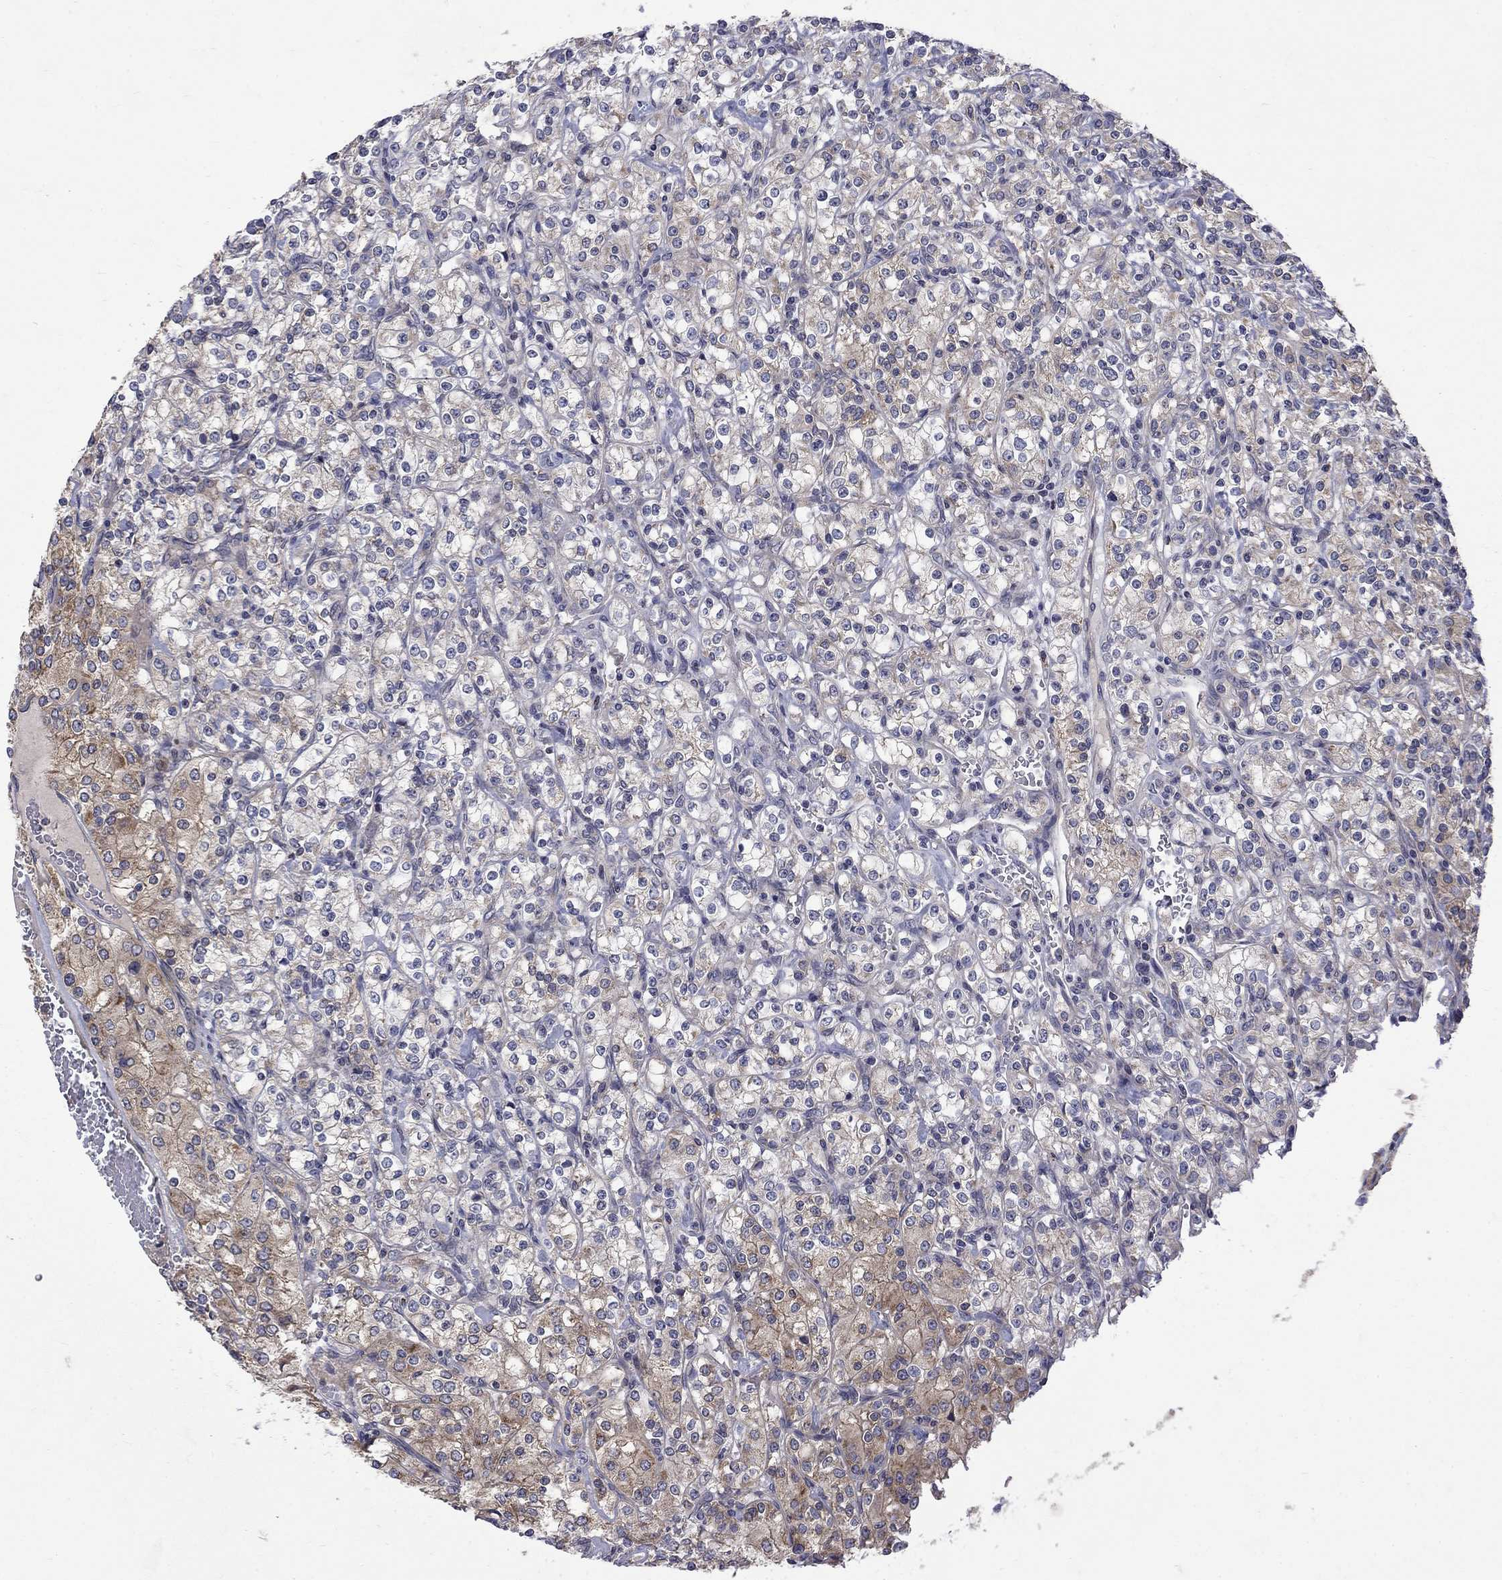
{"staining": {"intensity": "moderate", "quantity": "<25%", "location": "cytoplasmic/membranous"}, "tissue": "renal cancer", "cell_type": "Tumor cells", "image_type": "cancer", "snomed": [{"axis": "morphology", "description": "Adenocarcinoma, NOS"}, {"axis": "topography", "description": "Kidney"}], "caption": "Tumor cells display low levels of moderate cytoplasmic/membranous staining in approximately <25% of cells in renal cancer (adenocarcinoma).", "gene": "SH2B1", "patient": {"sex": "male", "age": 77}}